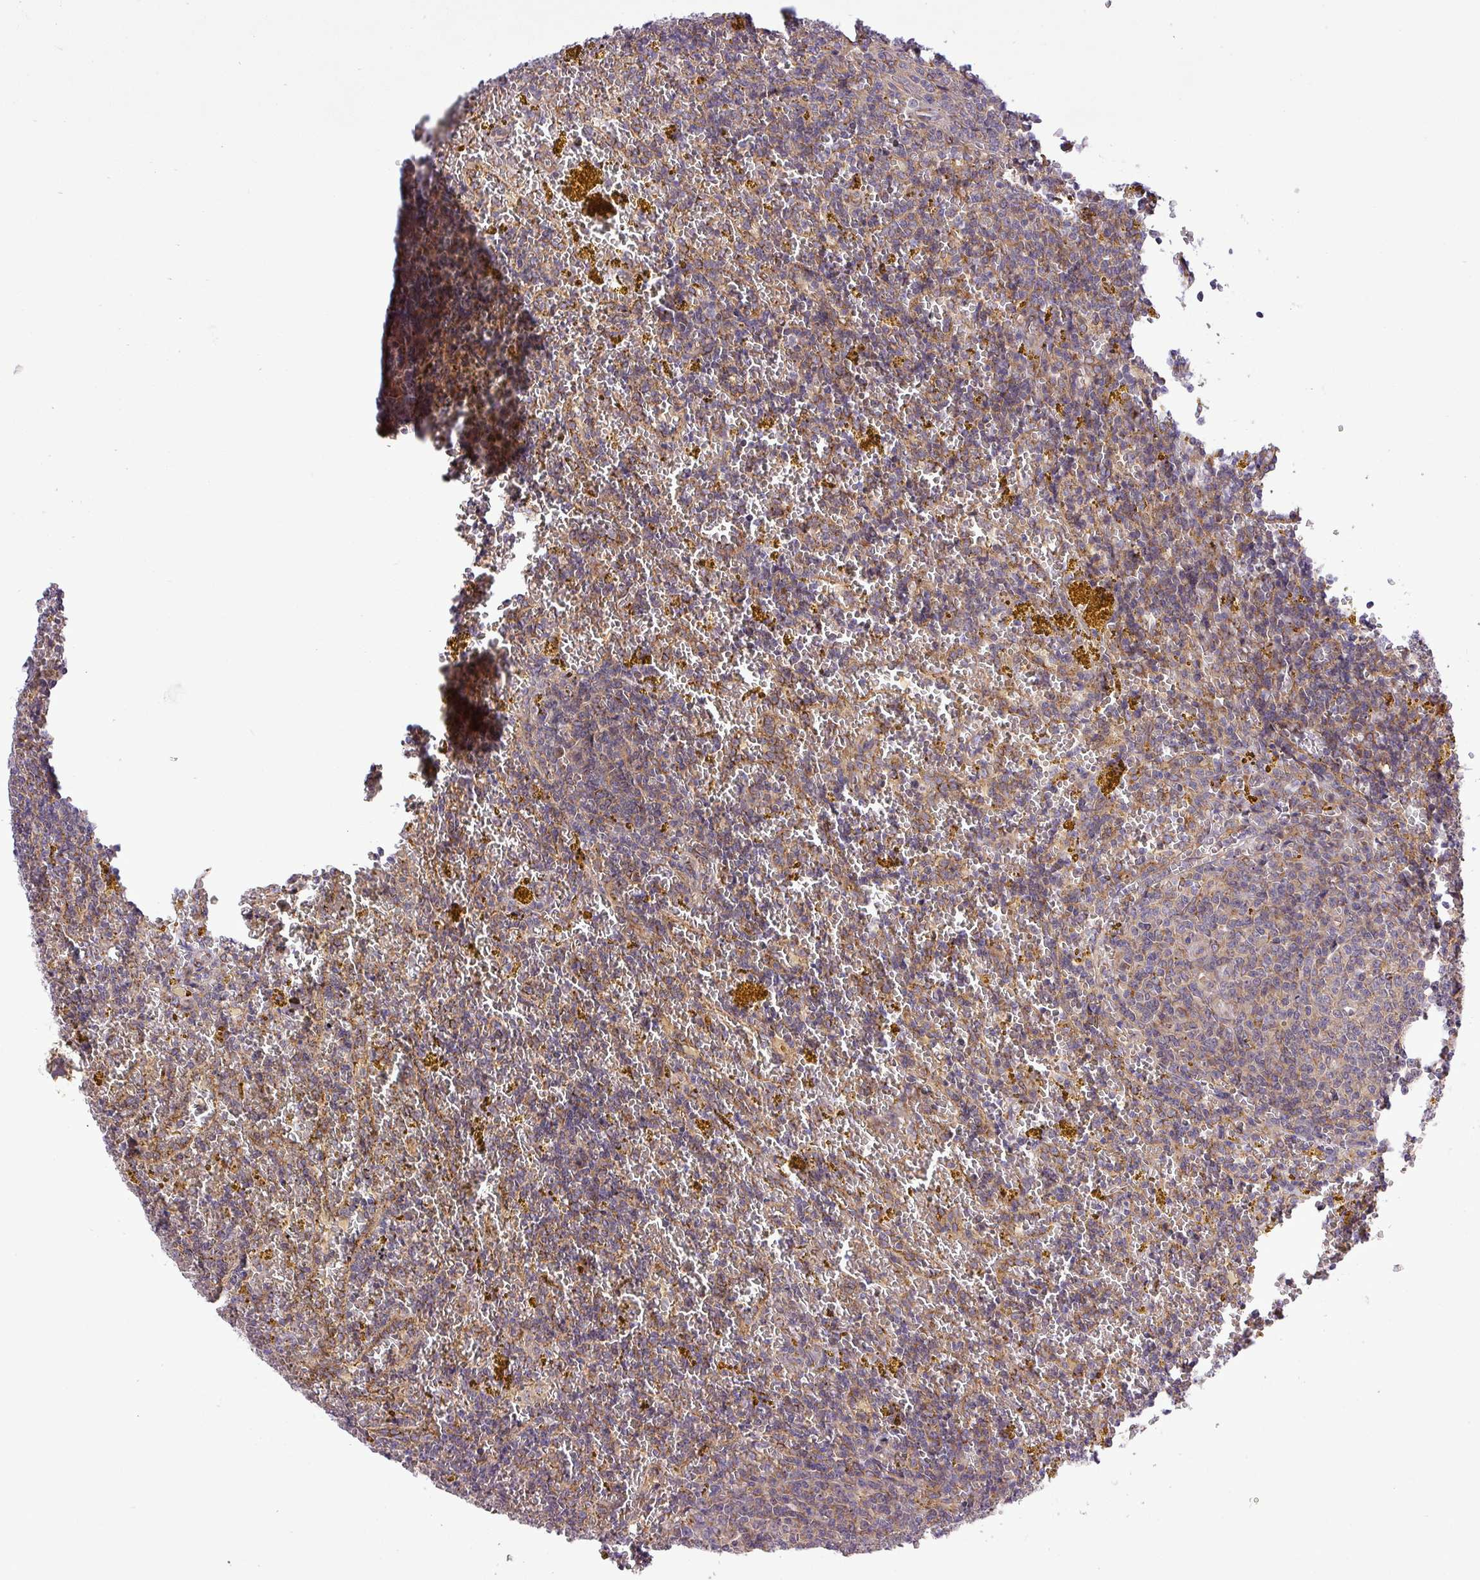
{"staining": {"intensity": "weak", "quantity": "<25%", "location": "cytoplasmic/membranous"}, "tissue": "lymphoma", "cell_type": "Tumor cells", "image_type": "cancer", "snomed": [{"axis": "morphology", "description": "Malignant lymphoma, non-Hodgkin's type, Low grade"}, {"axis": "topography", "description": "Spleen"}, {"axis": "topography", "description": "Lymph node"}], "caption": "Immunohistochemistry of malignant lymphoma, non-Hodgkin's type (low-grade) demonstrates no positivity in tumor cells.", "gene": "FAM222B", "patient": {"sex": "female", "age": 66}}